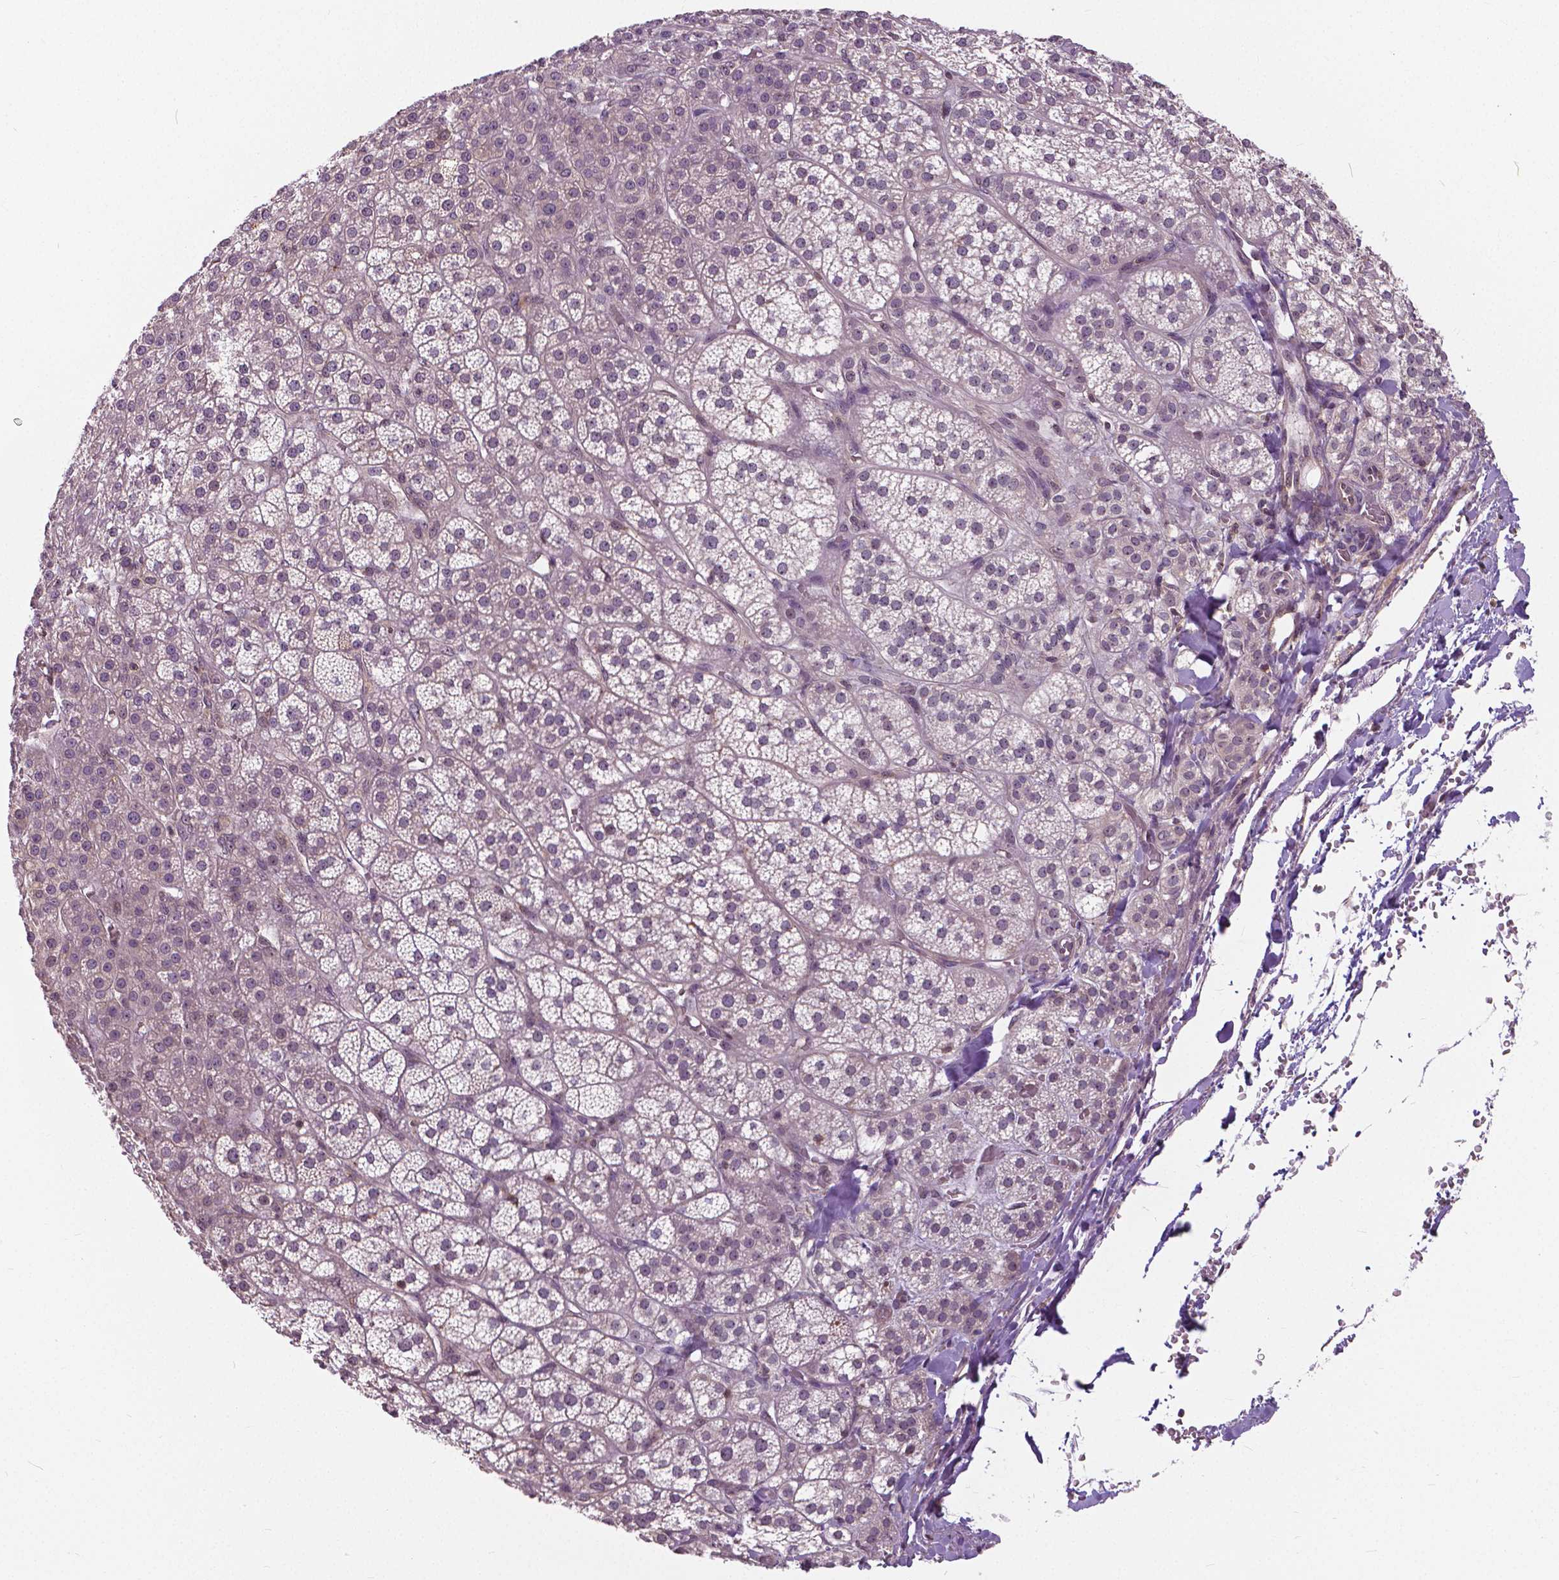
{"staining": {"intensity": "weak", "quantity": "<25%", "location": "nuclear"}, "tissue": "adrenal gland", "cell_type": "Glandular cells", "image_type": "normal", "snomed": [{"axis": "morphology", "description": "Normal tissue, NOS"}, {"axis": "topography", "description": "Adrenal gland"}], "caption": "Immunohistochemistry histopathology image of unremarkable adrenal gland: human adrenal gland stained with DAB exhibits no significant protein positivity in glandular cells. (Brightfield microscopy of DAB (3,3'-diaminobenzidine) IHC at high magnification).", "gene": "ANXA13", "patient": {"sex": "female", "age": 60}}